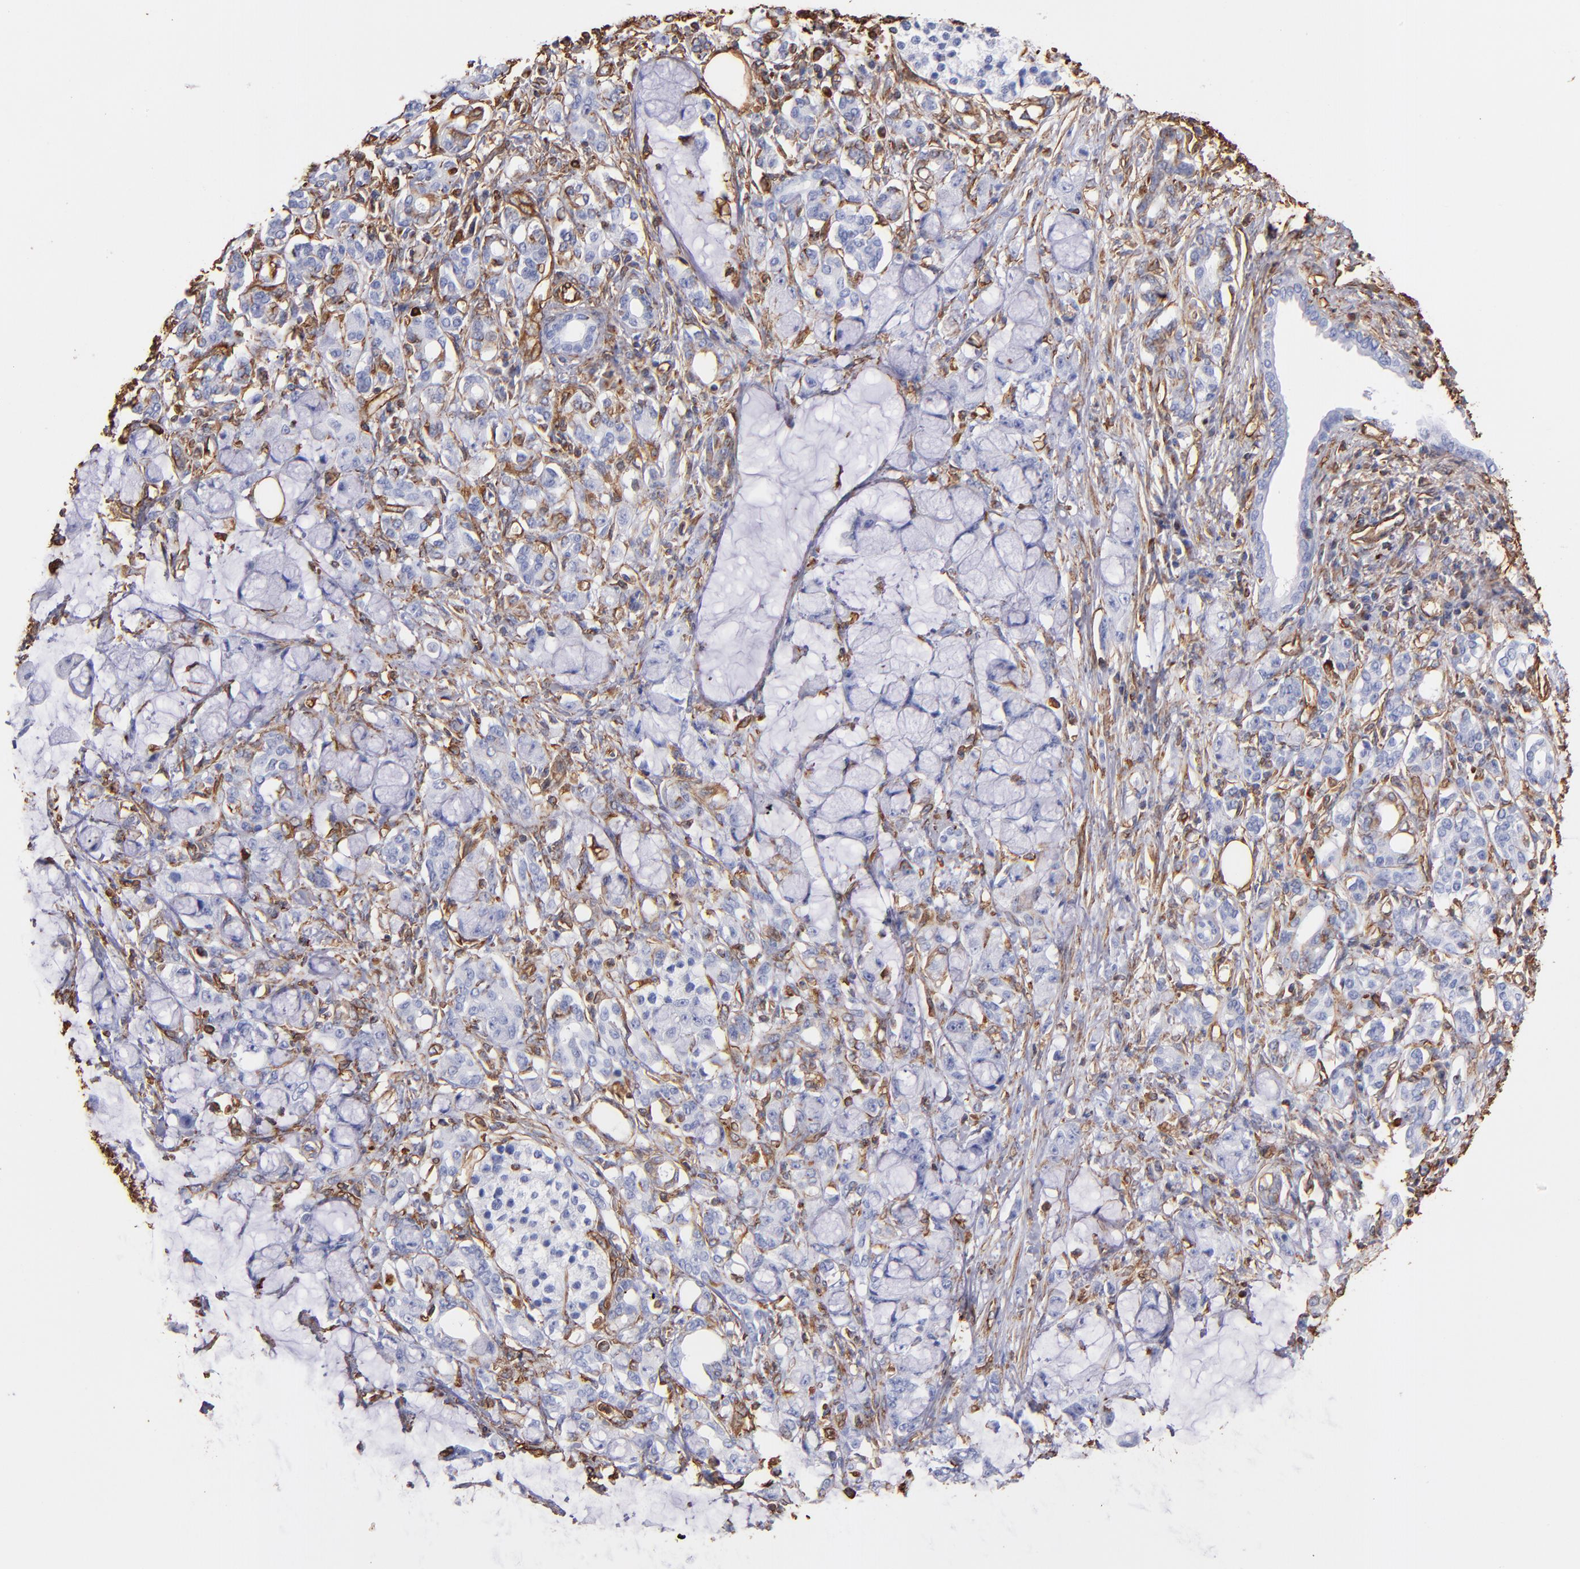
{"staining": {"intensity": "moderate", "quantity": "<25%", "location": "cytoplasmic/membranous"}, "tissue": "pancreatic cancer", "cell_type": "Tumor cells", "image_type": "cancer", "snomed": [{"axis": "morphology", "description": "Adenocarcinoma, NOS"}, {"axis": "topography", "description": "Pancreas"}], "caption": "Tumor cells demonstrate moderate cytoplasmic/membranous expression in approximately <25% of cells in pancreatic cancer (adenocarcinoma).", "gene": "VIM", "patient": {"sex": "female", "age": 73}}